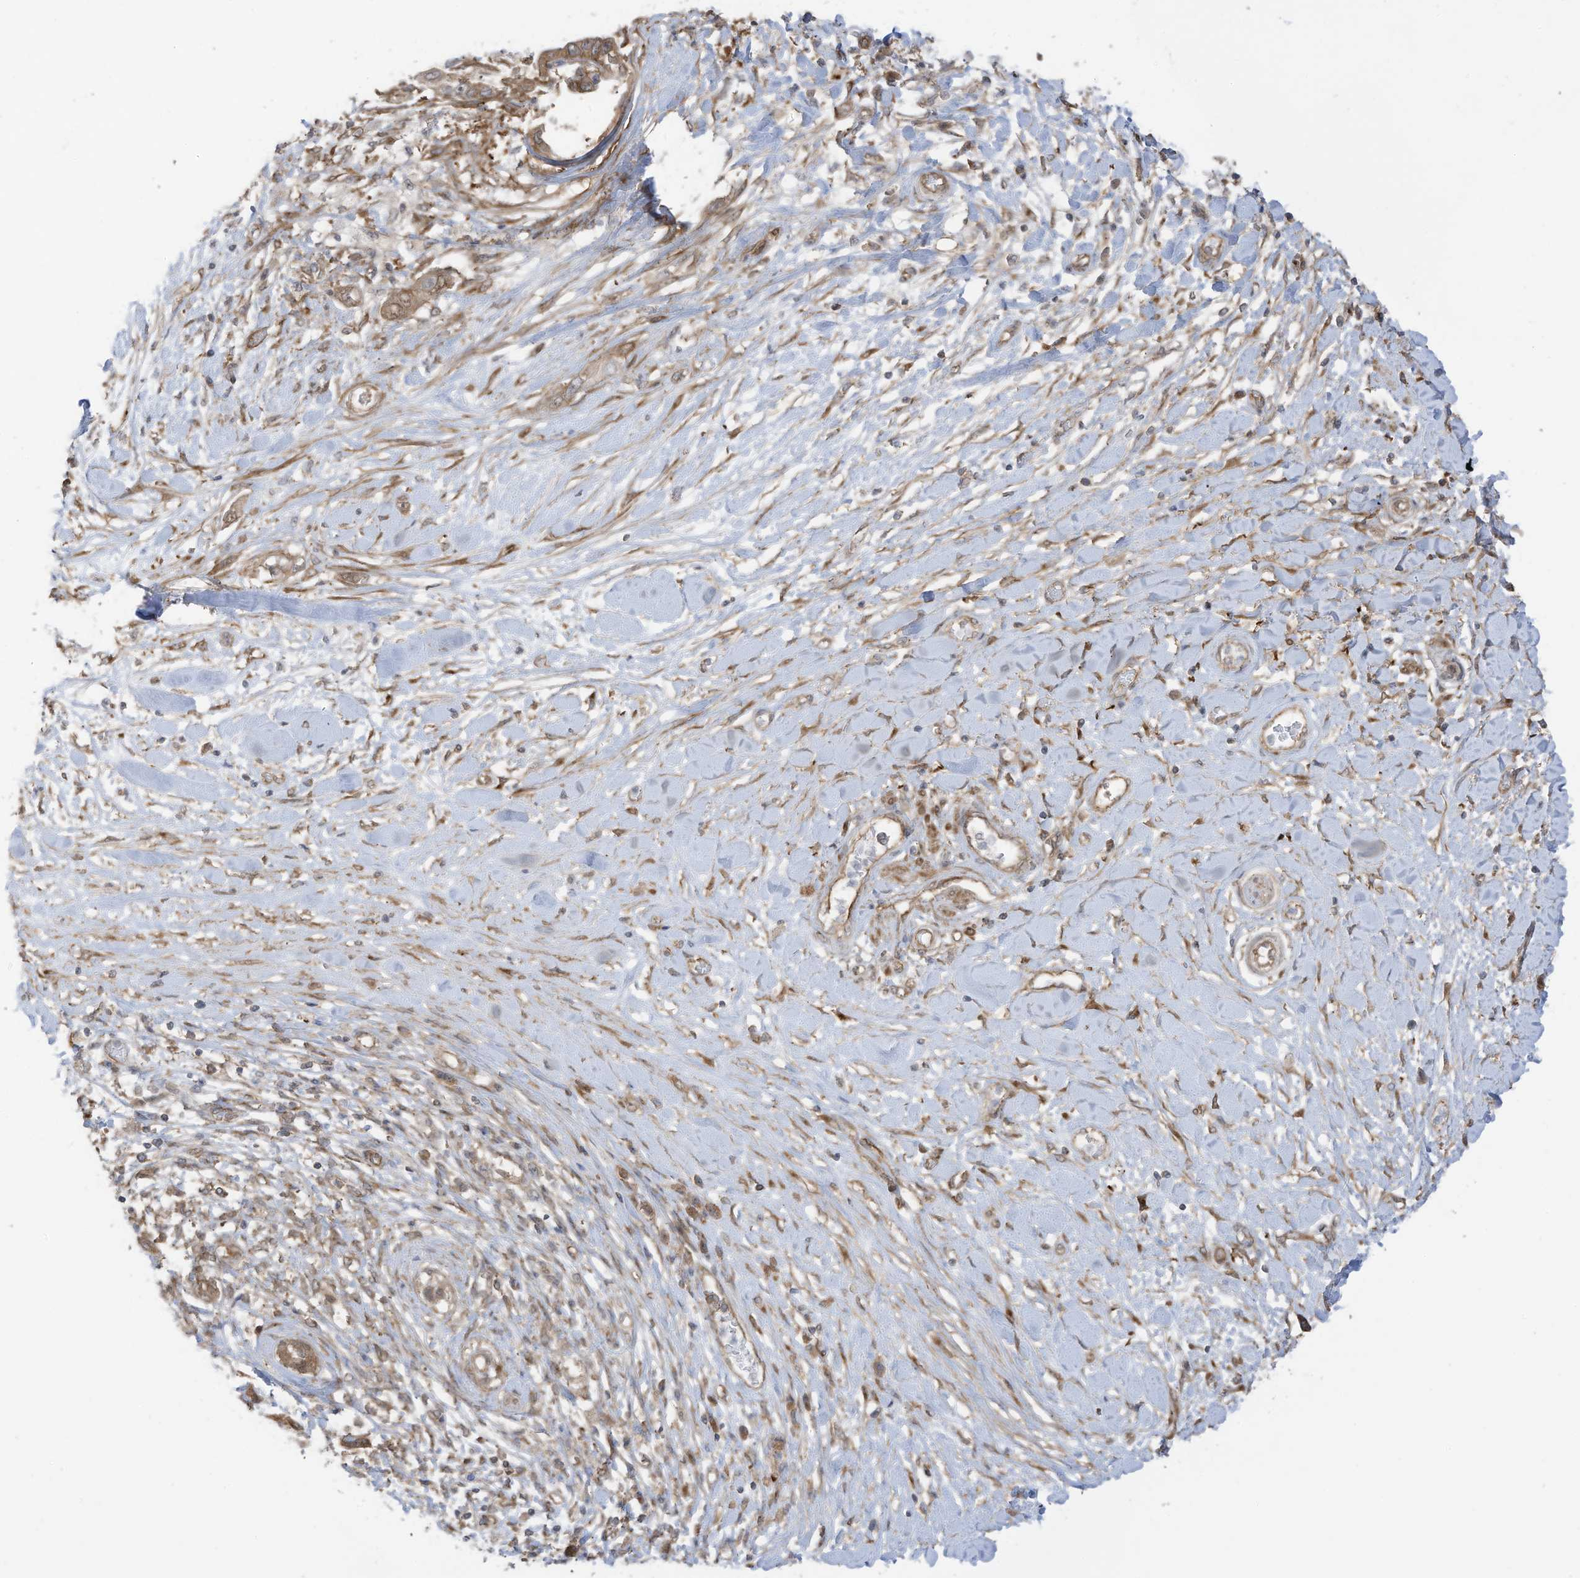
{"staining": {"intensity": "weak", "quantity": ">75%", "location": "cytoplasmic/membranous"}, "tissue": "pancreatic cancer", "cell_type": "Tumor cells", "image_type": "cancer", "snomed": [{"axis": "morphology", "description": "Inflammation, NOS"}, {"axis": "morphology", "description": "Adenocarcinoma, NOS"}, {"axis": "topography", "description": "Pancreas"}], "caption": "Protein expression analysis of human pancreatic cancer (adenocarcinoma) reveals weak cytoplasmic/membranous staining in approximately >75% of tumor cells. (DAB = brown stain, brightfield microscopy at high magnification).", "gene": "REPS1", "patient": {"sex": "female", "age": 56}}